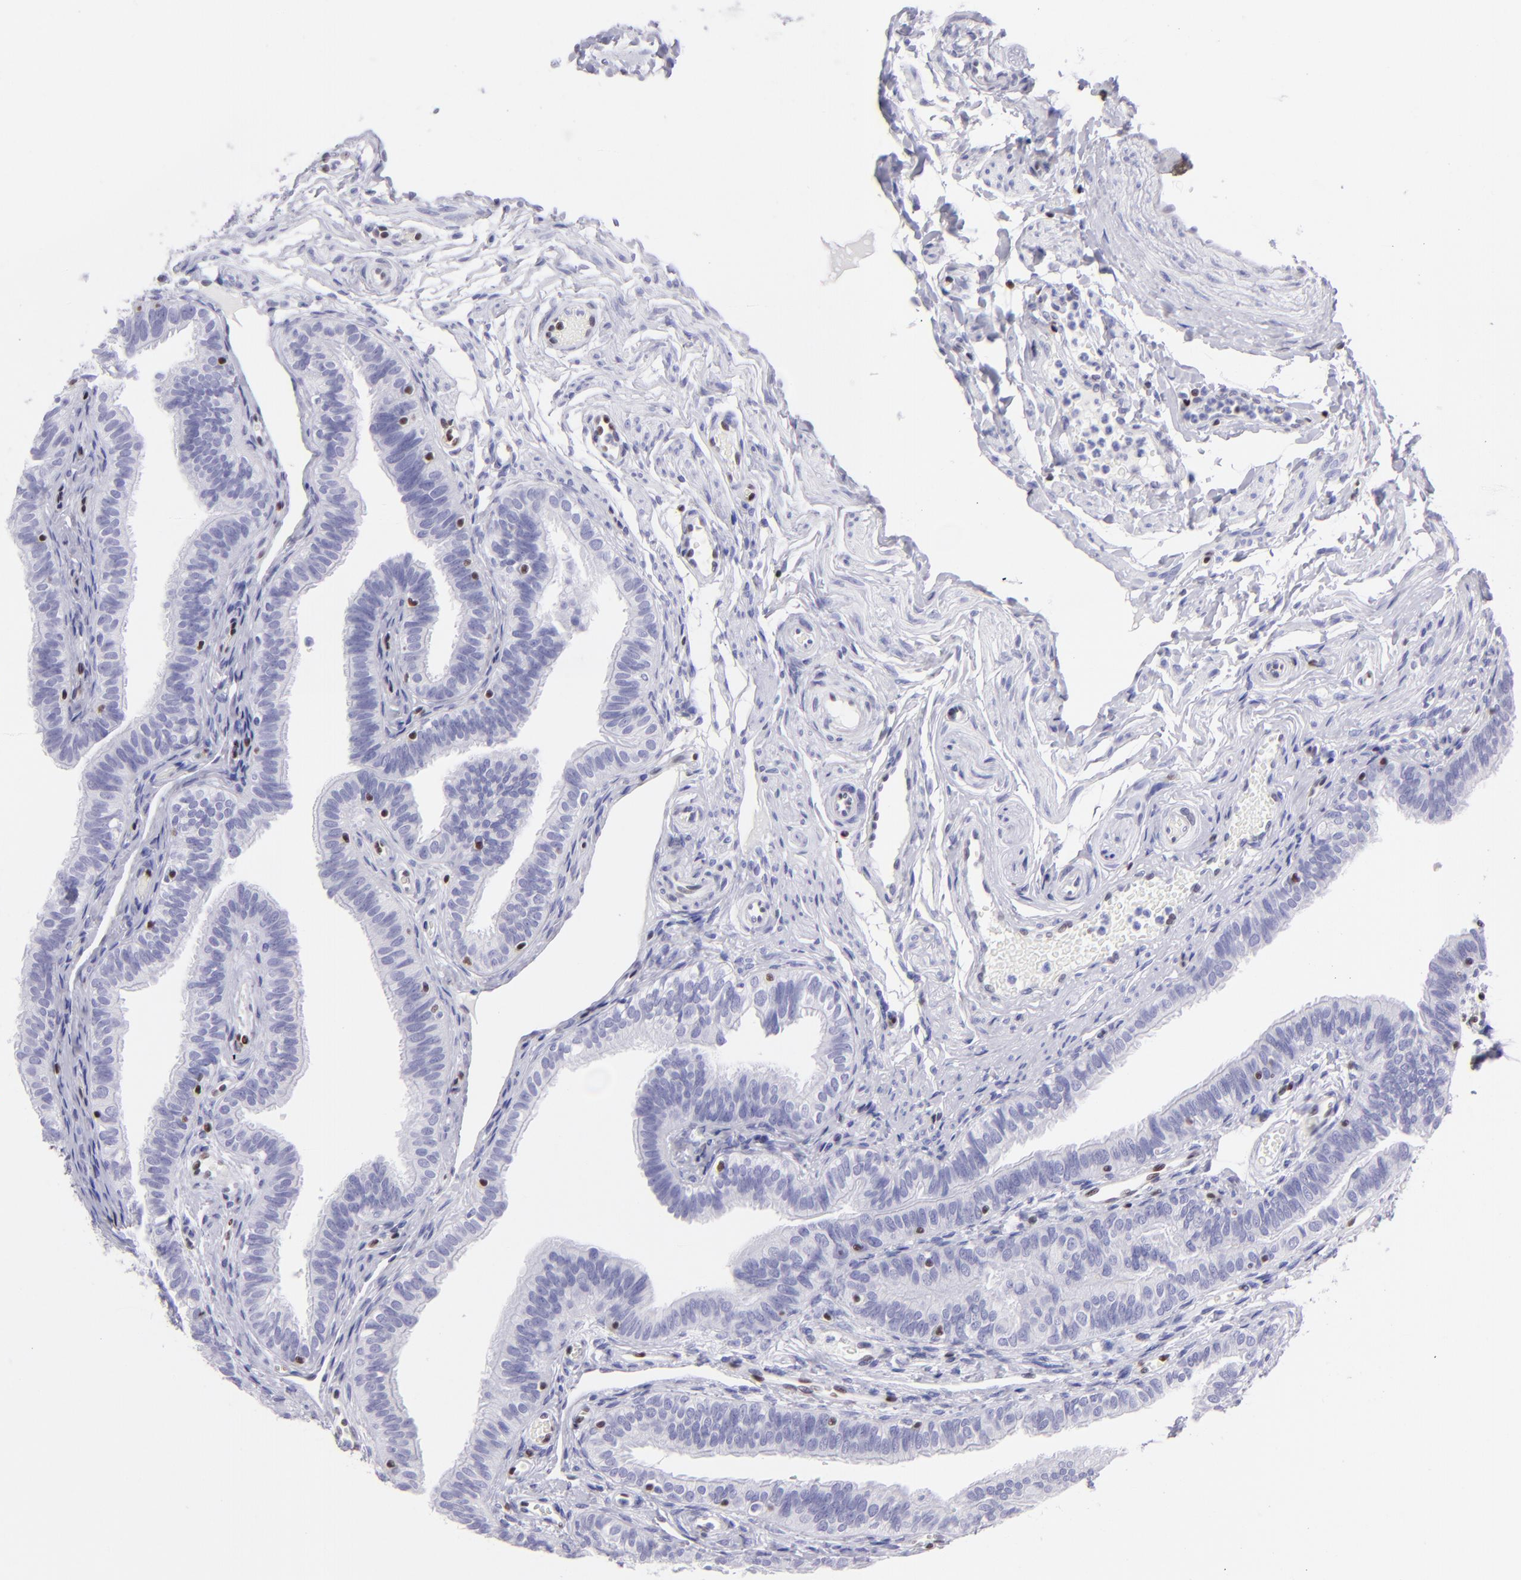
{"staining": {"intensity": "negative", "quantity": "none", "location": "none"}, "tissue": "fallopian tube", "cell_type": "Glandular cells", "image_type": "normal", "snomed": [{"axis": "morphology", "description": "Normal tissue, NOS"}, {"axis": "morphology", "description": "Dermoid, NOS"}, {"axis": "topography", "description": "Fallopian tube"}], "caption": "Immunohistochemical staining of normal human fallopian tube demonstrates no significant expression in glandular cells. Brightfield microscopy of immunohistochemistry (IHC) stained with DAB (brown) and hematoxylin (blue), captured at high magnification.", "gene": "ETS1", "patient": {"sex": "female", "age": 33}}